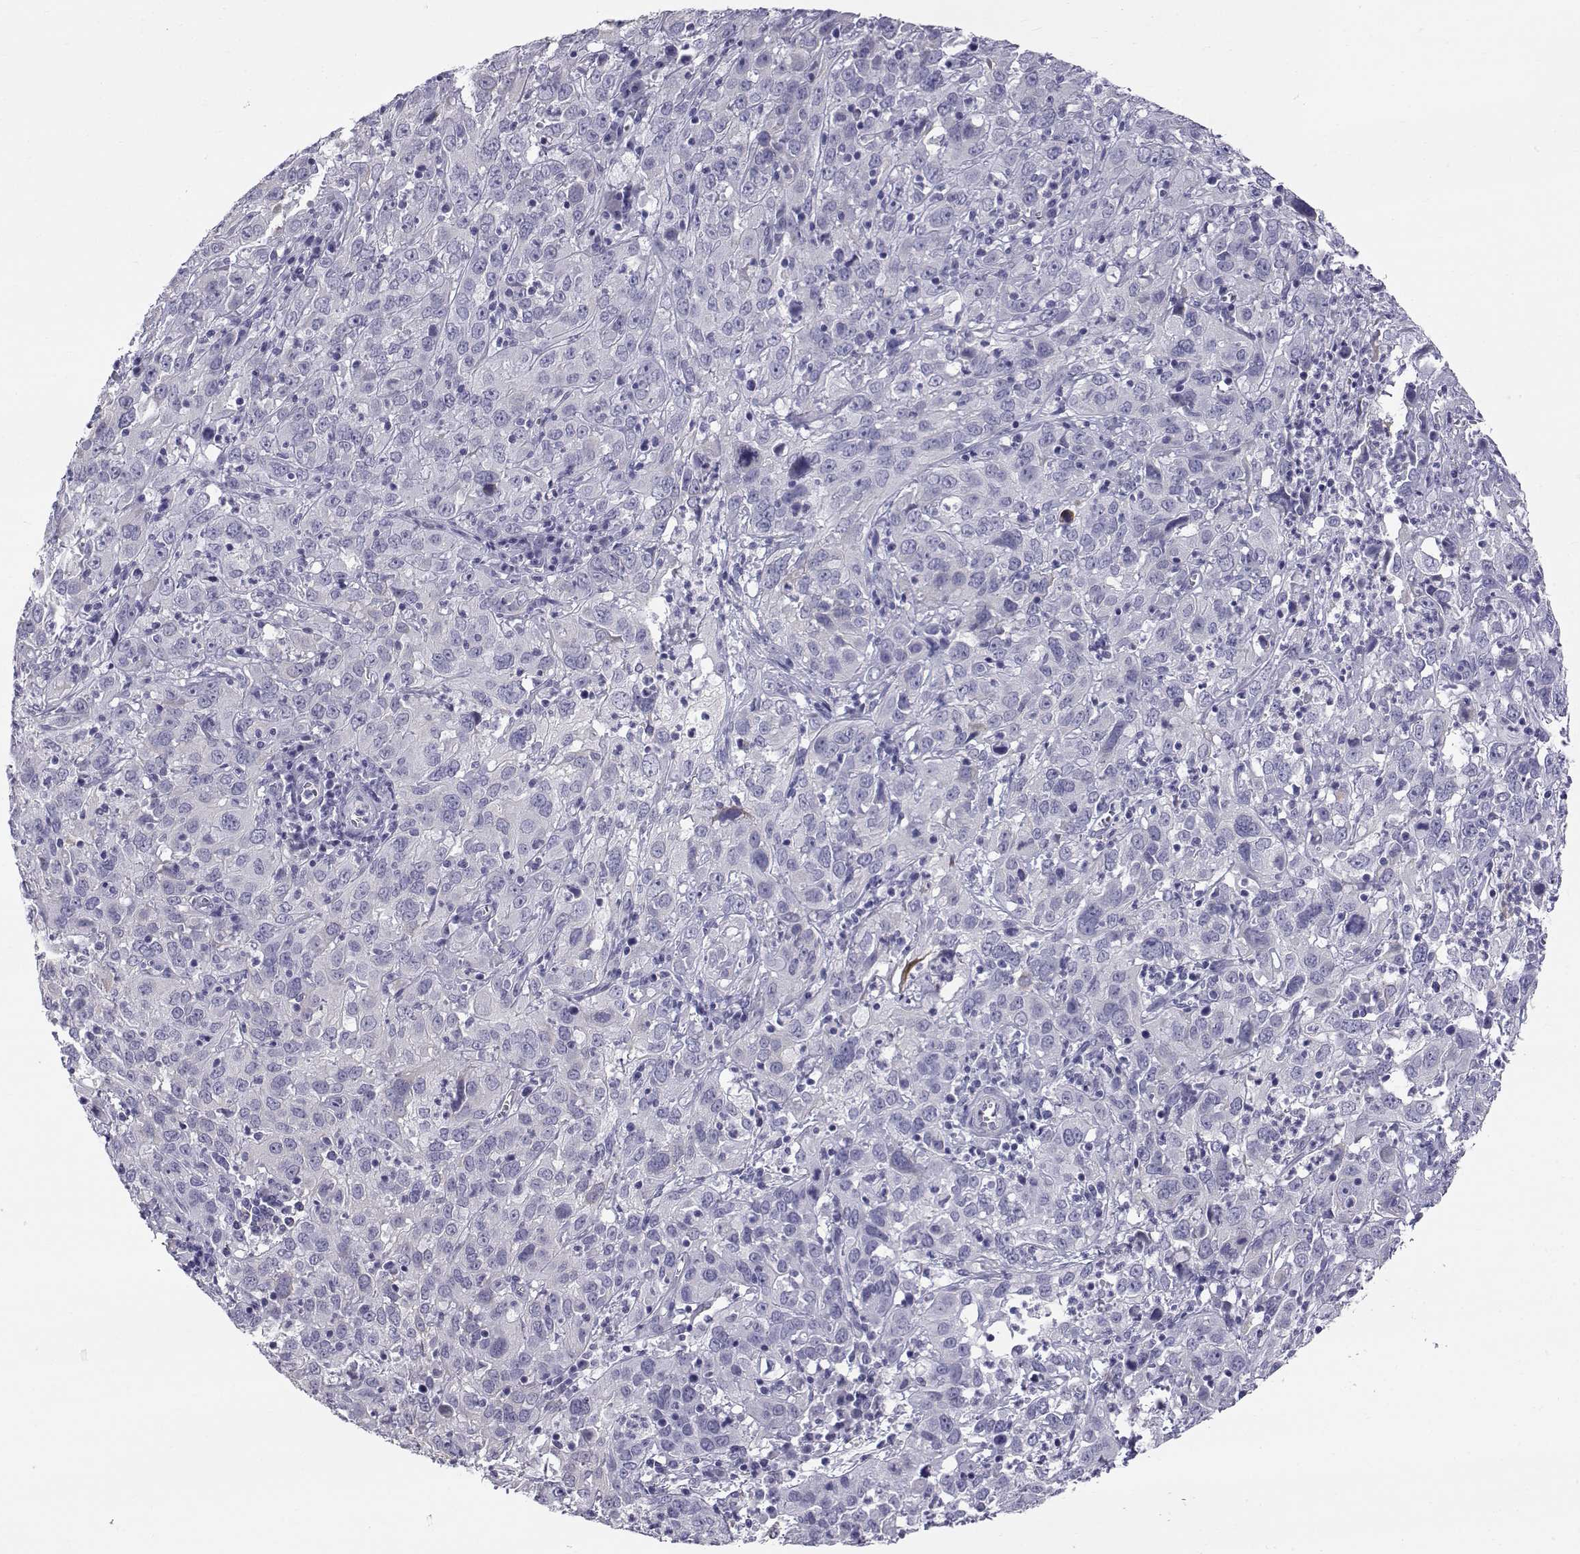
{"staining": {"intensity": "negative", "quantity": "none", "location": "none"}, "tissue": "cervical cancer", "cell_type": "Tumor cells", "image_type": "cancer", "snomed": [{"axis": "morphology", "description": "Squamous cell carcinoma, NOS"}, {"axis": "topography", "description": "Cervix"}], "caption": "Cervical cancer was stained to show a protein in brown. There is no significant positivity in tumor cells. The staining is performed using DAB (3,3'-diaminobenzidine) brown chromogen with nuclei counter-stained in using hematoxylin.", "gene": "RNASE12", "patient": {"sex": "female", "age": 32}}